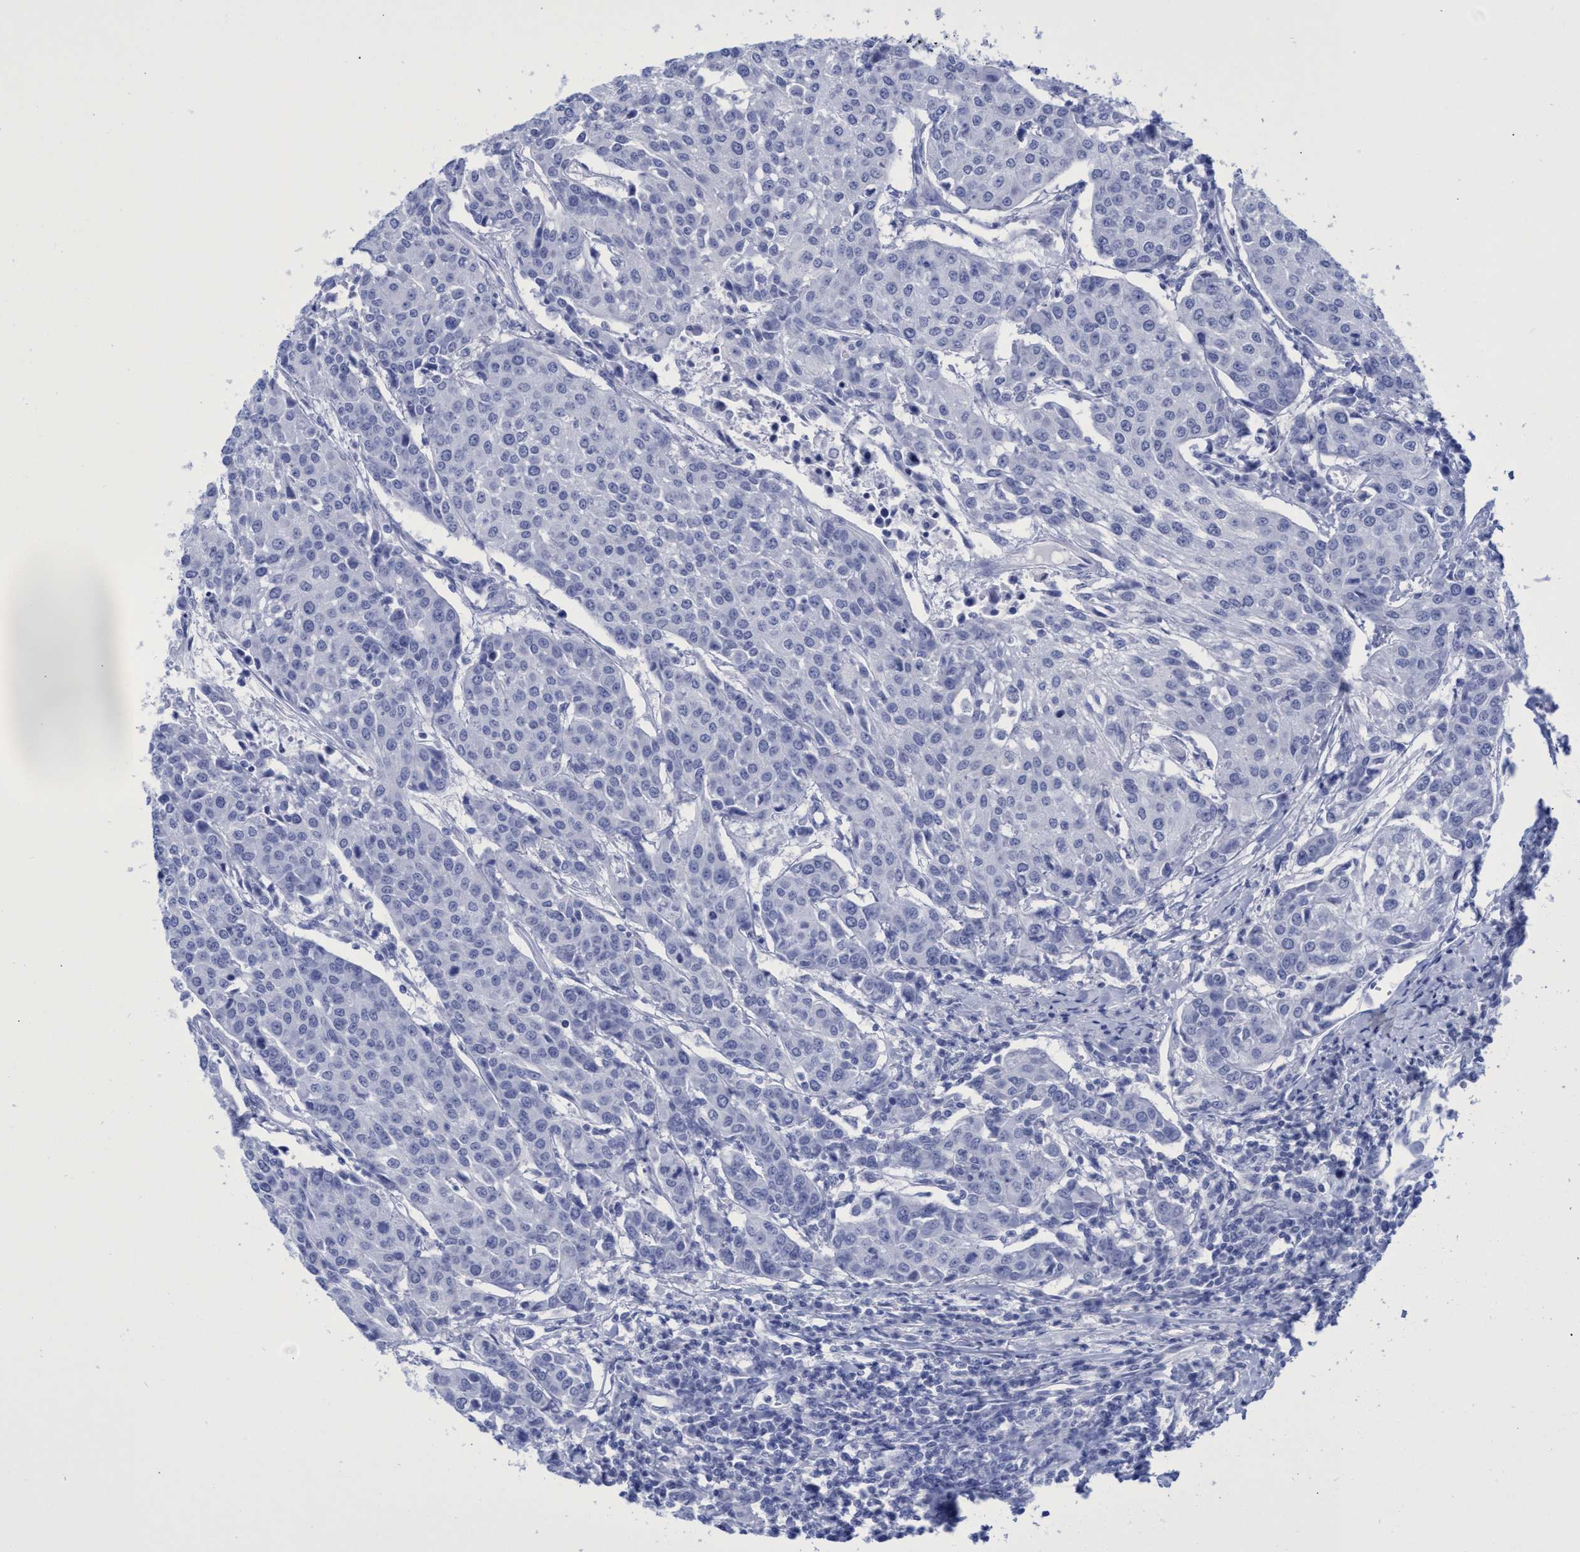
{"staining": {"intensity": "negative", "quantity": "none", "location": "none"}, "tissue": "urothelial cancer", "cell_type": "Tumor cells", "image_type": "cancer", "snomed": [{"axis": "morphology", "description": "Urothelial carcinoma, High grade"}, {"axis": "topography", "description": "Urinary bladder"}], "caption": "High power microscopy photomicrograph of an immunohistochemistry (IHC) histopathology image of urothelial cancer, revealing no significant staining in tumor cells.", "gene": "INSL6", "patient": {"sex": "female", "age": 85}}